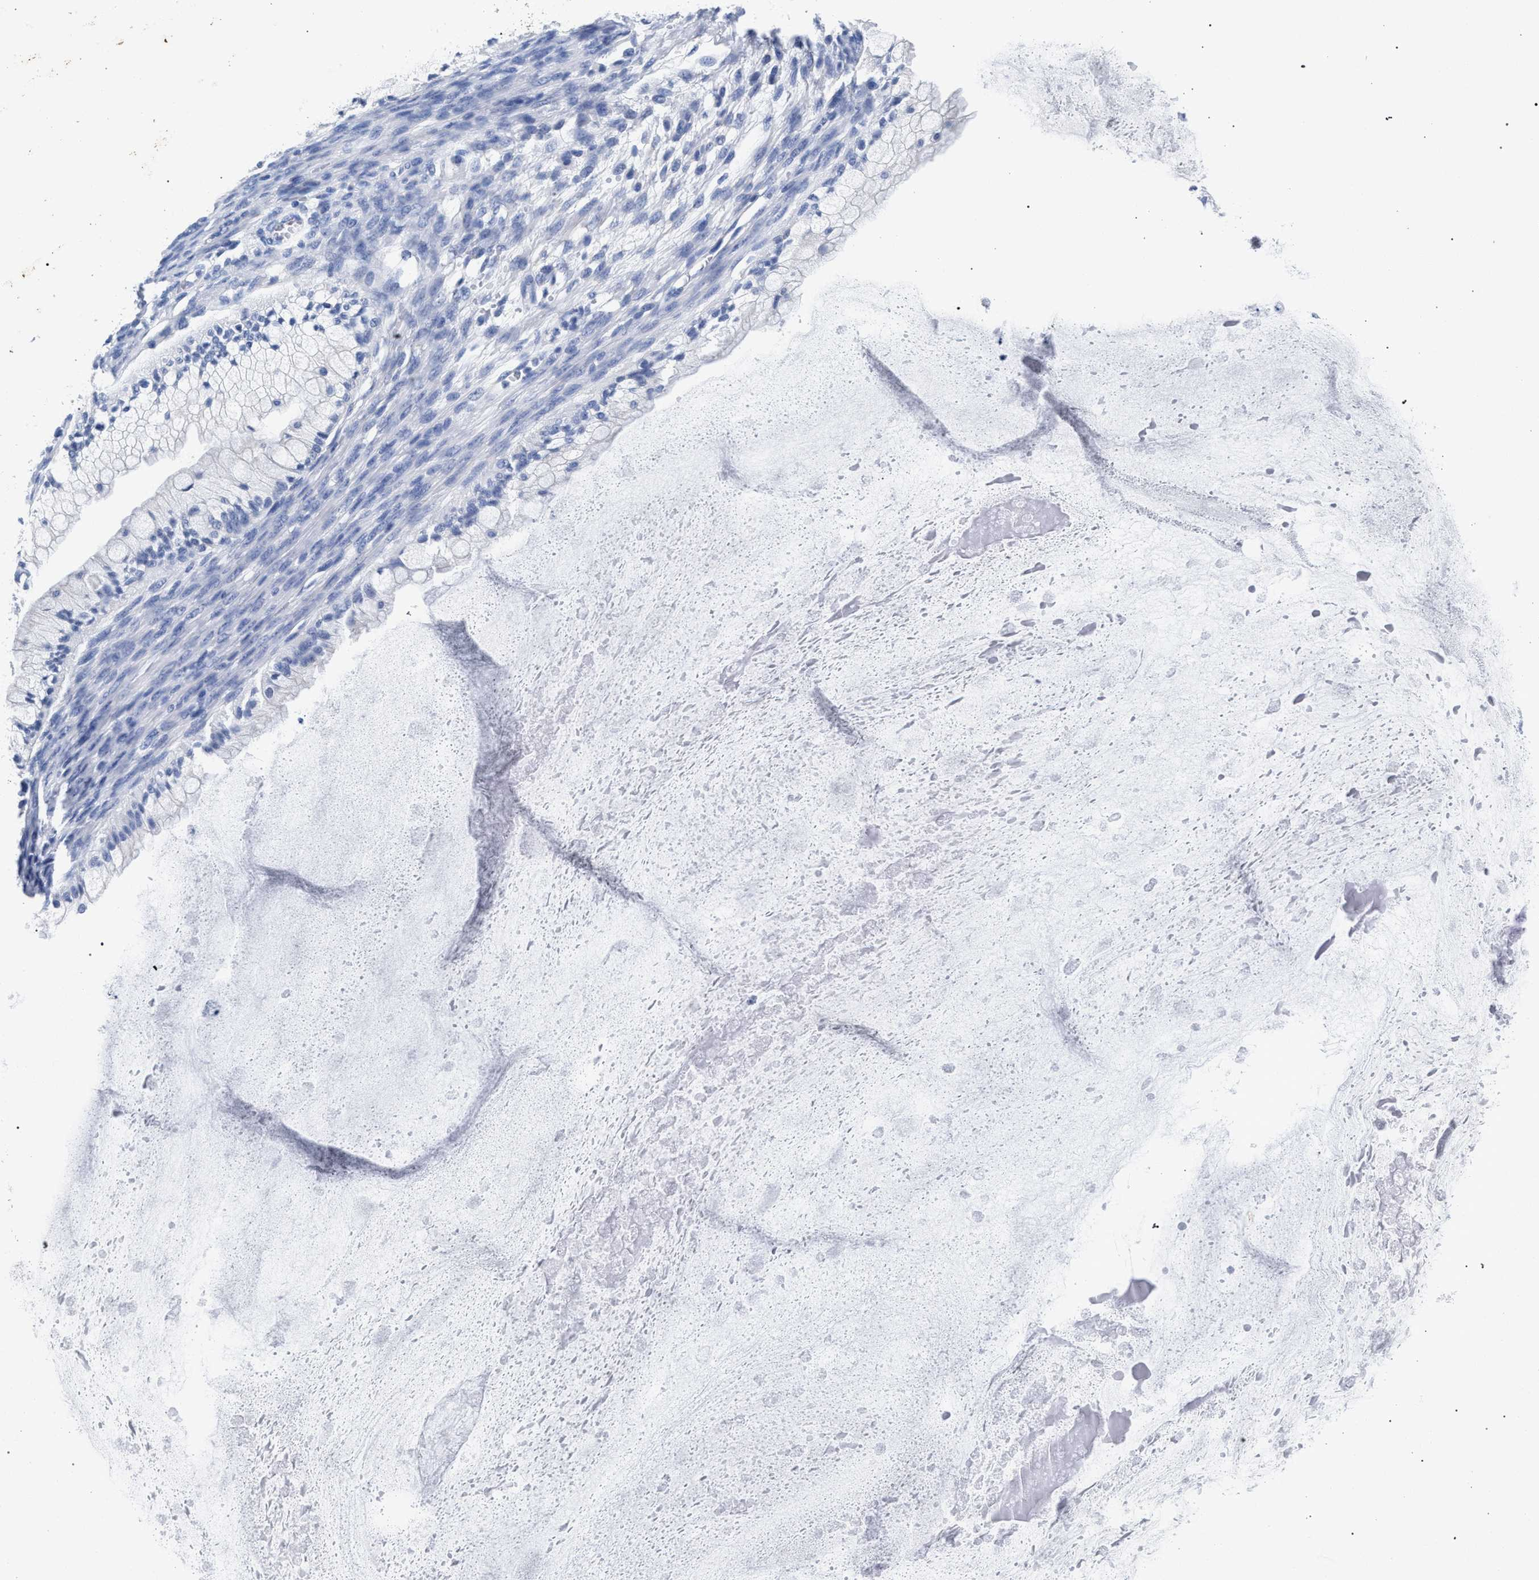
{"staining": {"intensity": "negative", "quantity": "none", "location": "none"}, "tissue": "ovarian cancer", "cell_type": "Tumor cells", "image_type": "cancer", "snomed": [{"axis": "morphology", "description": "Cystadenocarcinoma, mucinous, NOS"}, {"axis": "topography", "description": "Ovary"}], "caption": "This is a micrograph of immunohistochemistry staining of ovarian cancer (mucinous cystadenocarcinoma), which shows no expression in tumor cells.", "gene": "AKAP4", "patient": {"sex": "female", "age": 57}}